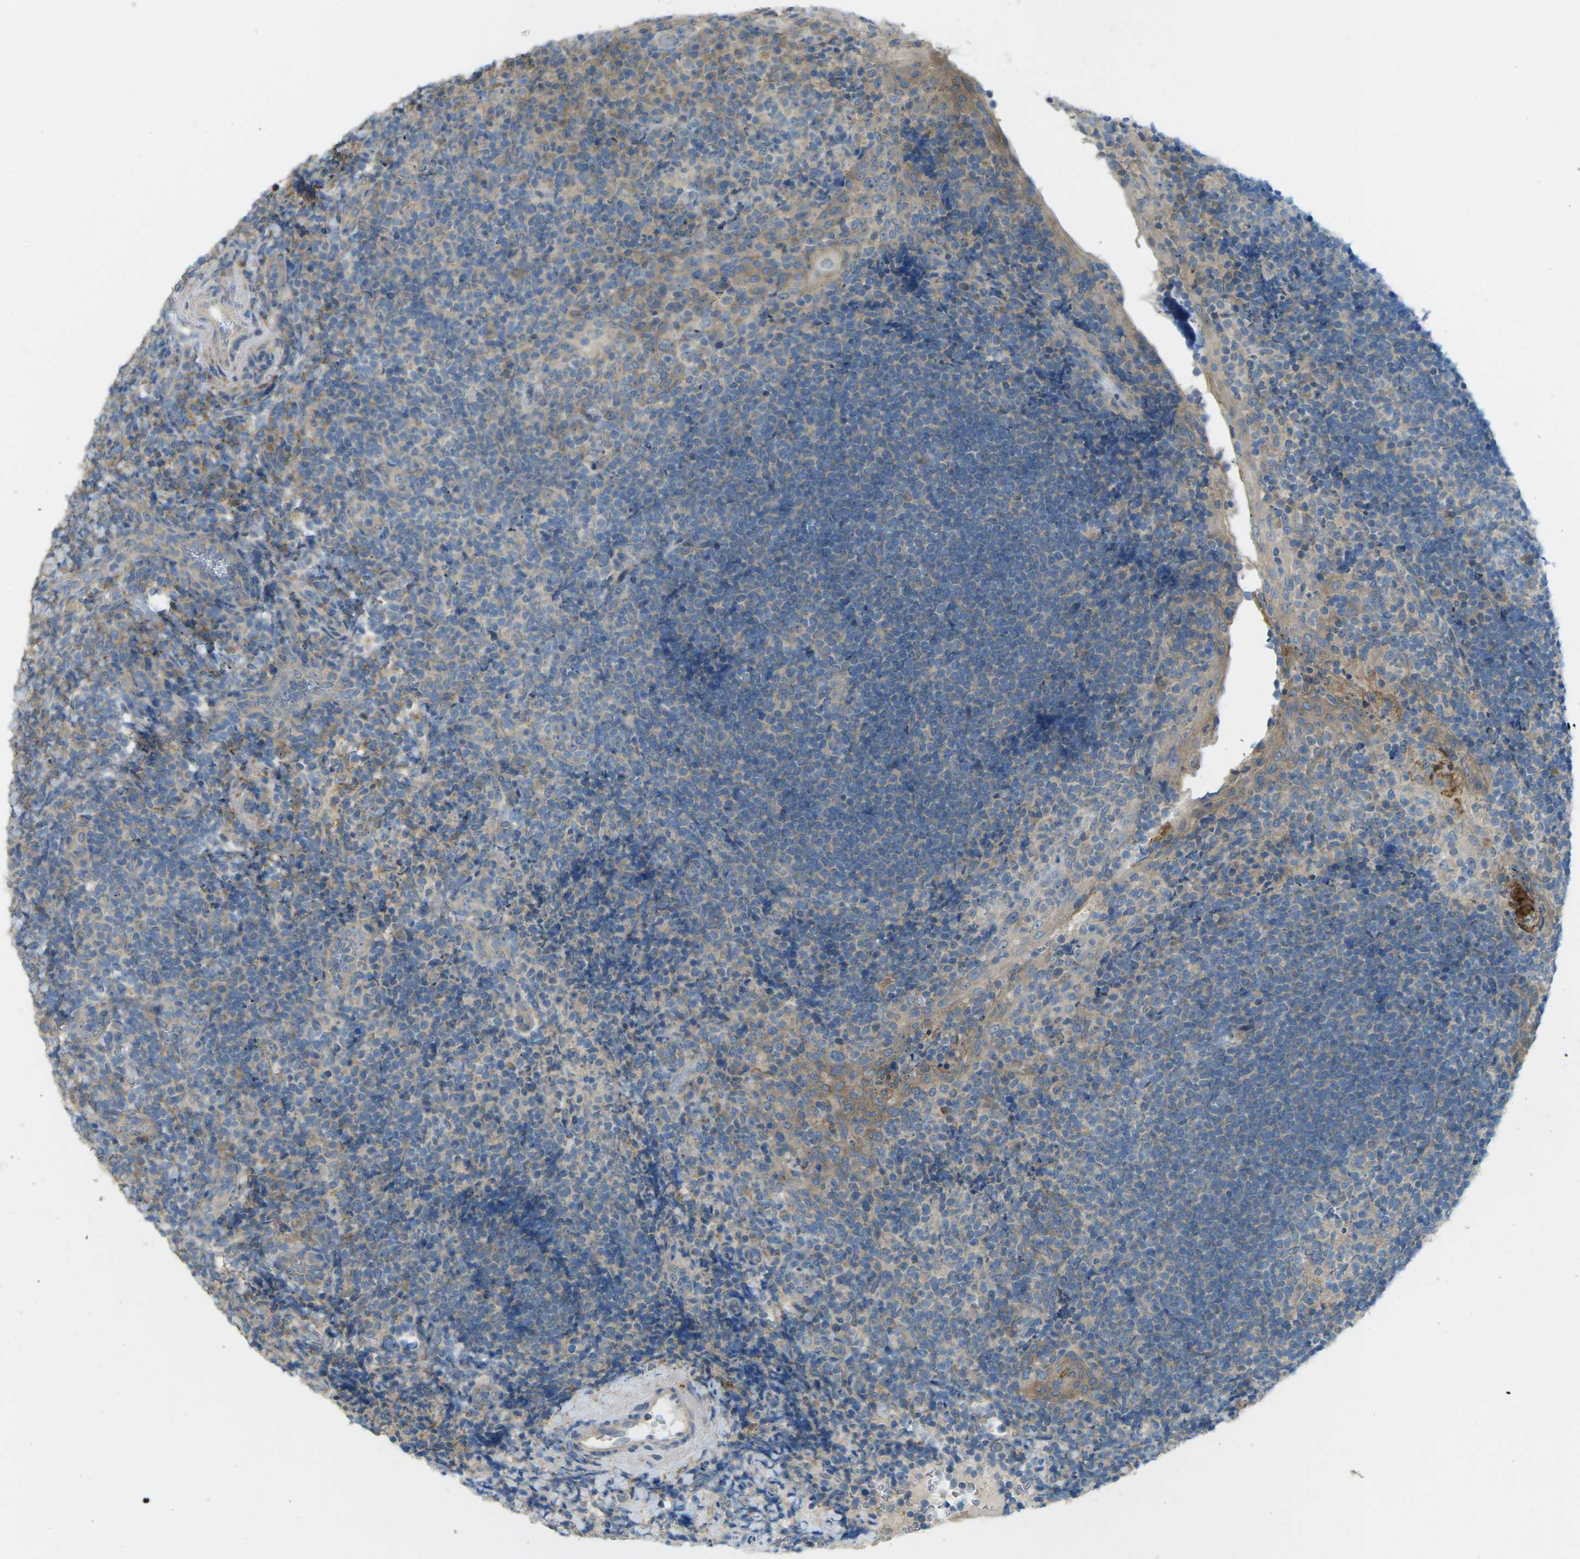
{"staining": {"intensity": "weak", "quantity": "<25%", "location": "cytoplasmic/membranous"}, "tissue": "tonsil", "cell_type": "Germinal center cells", "image_type": "normal", "snomed": [{"axis": "morphology", "description": "Normal tissue, NOS"}, {"axis": "topography", "description": "Tonsil"}], "caption": "Unremarkable tonsil was stained to show a protein in brown. There is no significant positivity in germinal center cells. (DAB immunohistochemistry (IHC), high magnification).", "gene": "MYLK4", "patient": {"sex": "male", "age": 37}}